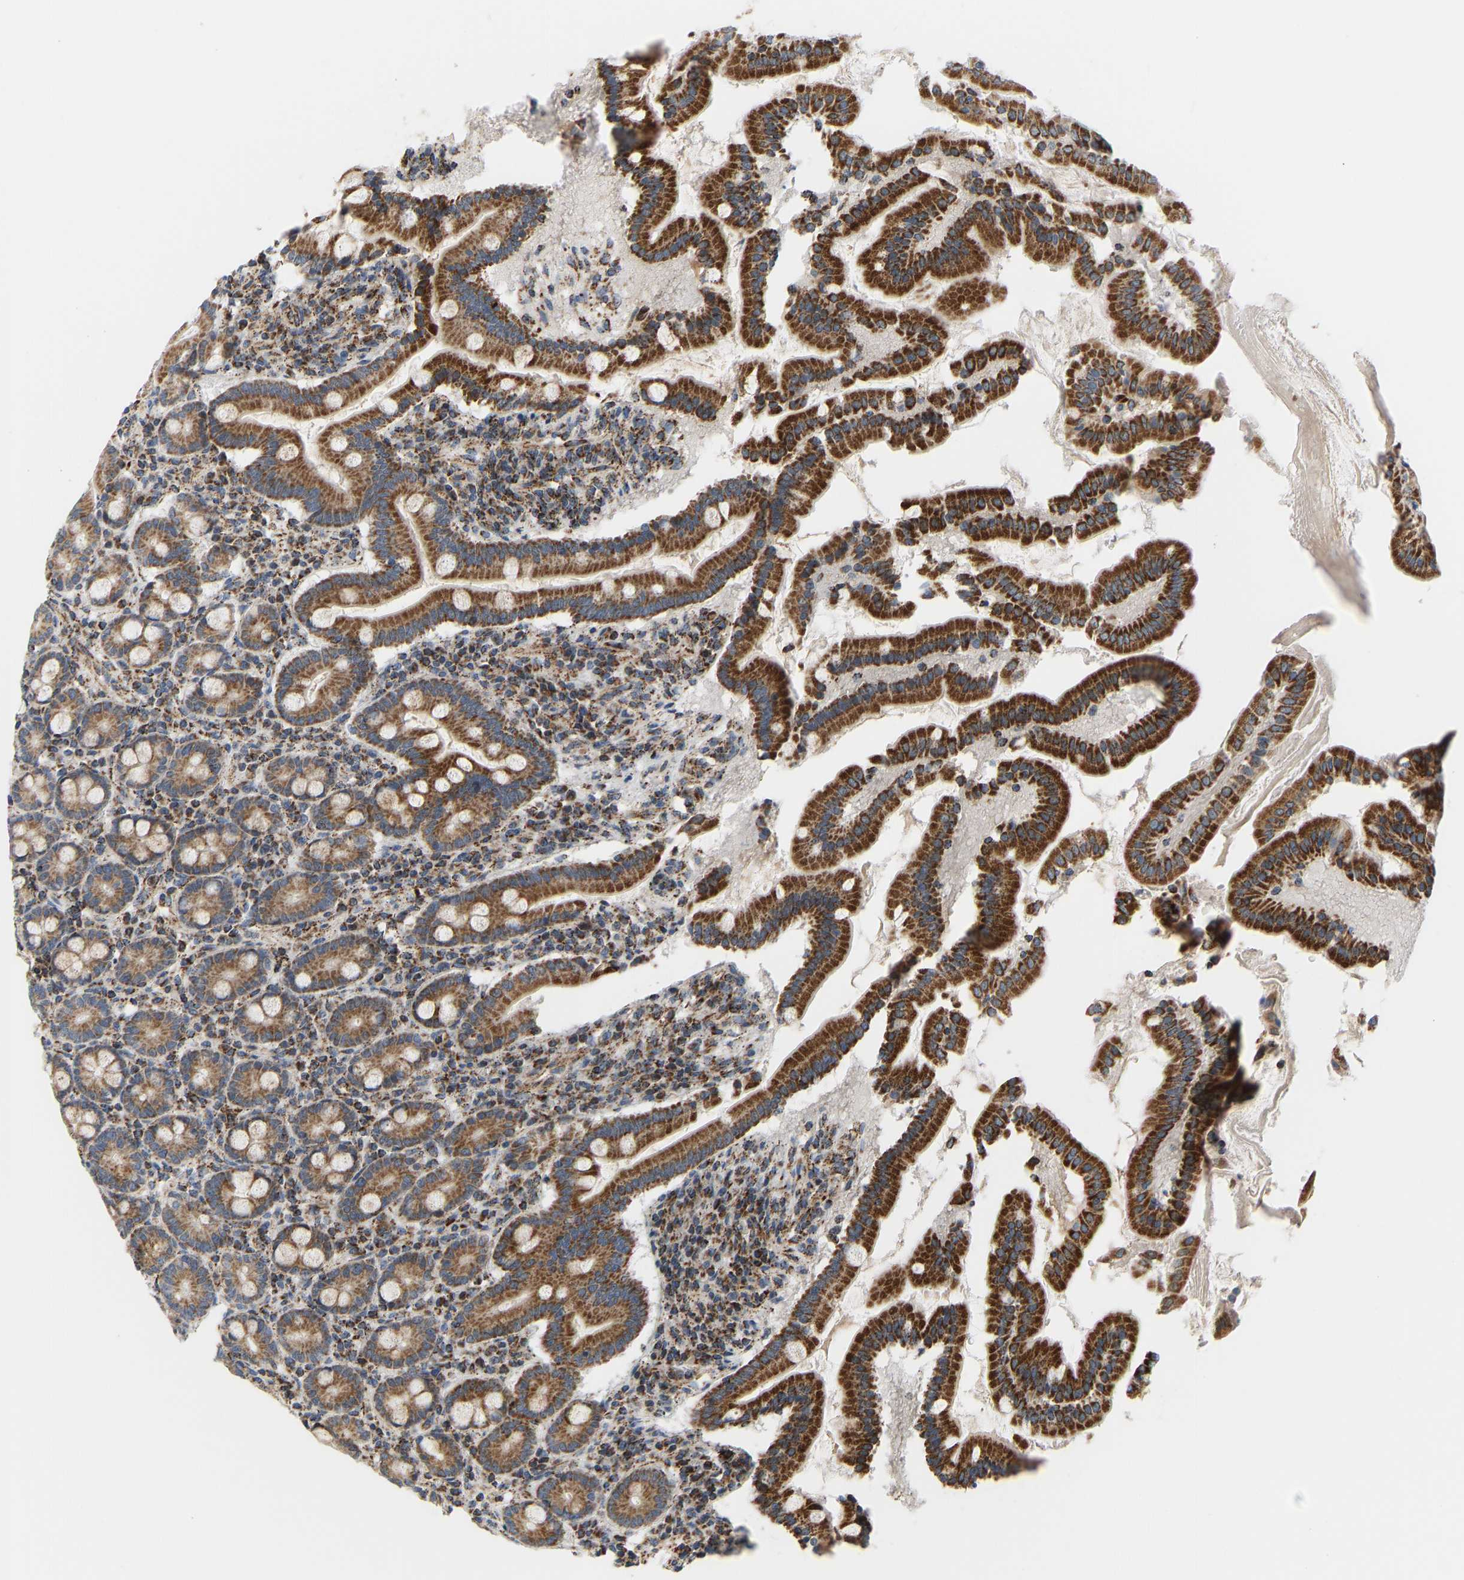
{"staining": {"intensity": "strong", "quantity": ">75%", "location": "cytoplasmic/membranous"}, "tissue": "duodenum", "cell_type": "Glandular cells", "image_type": "normal", "snomed": [{"axis": "morphology", "description": "Normal tissue, NOS"}, {"axis": "topography", "description": "Duodenum"}], "caption": "Protein expression by IHC exhibits strong cytoplasmic/membranous expression in about >75% of glandular cells in normal duodenum.", "gene": "GPSM2", "patient": {"sex": "male", "age": 50}}